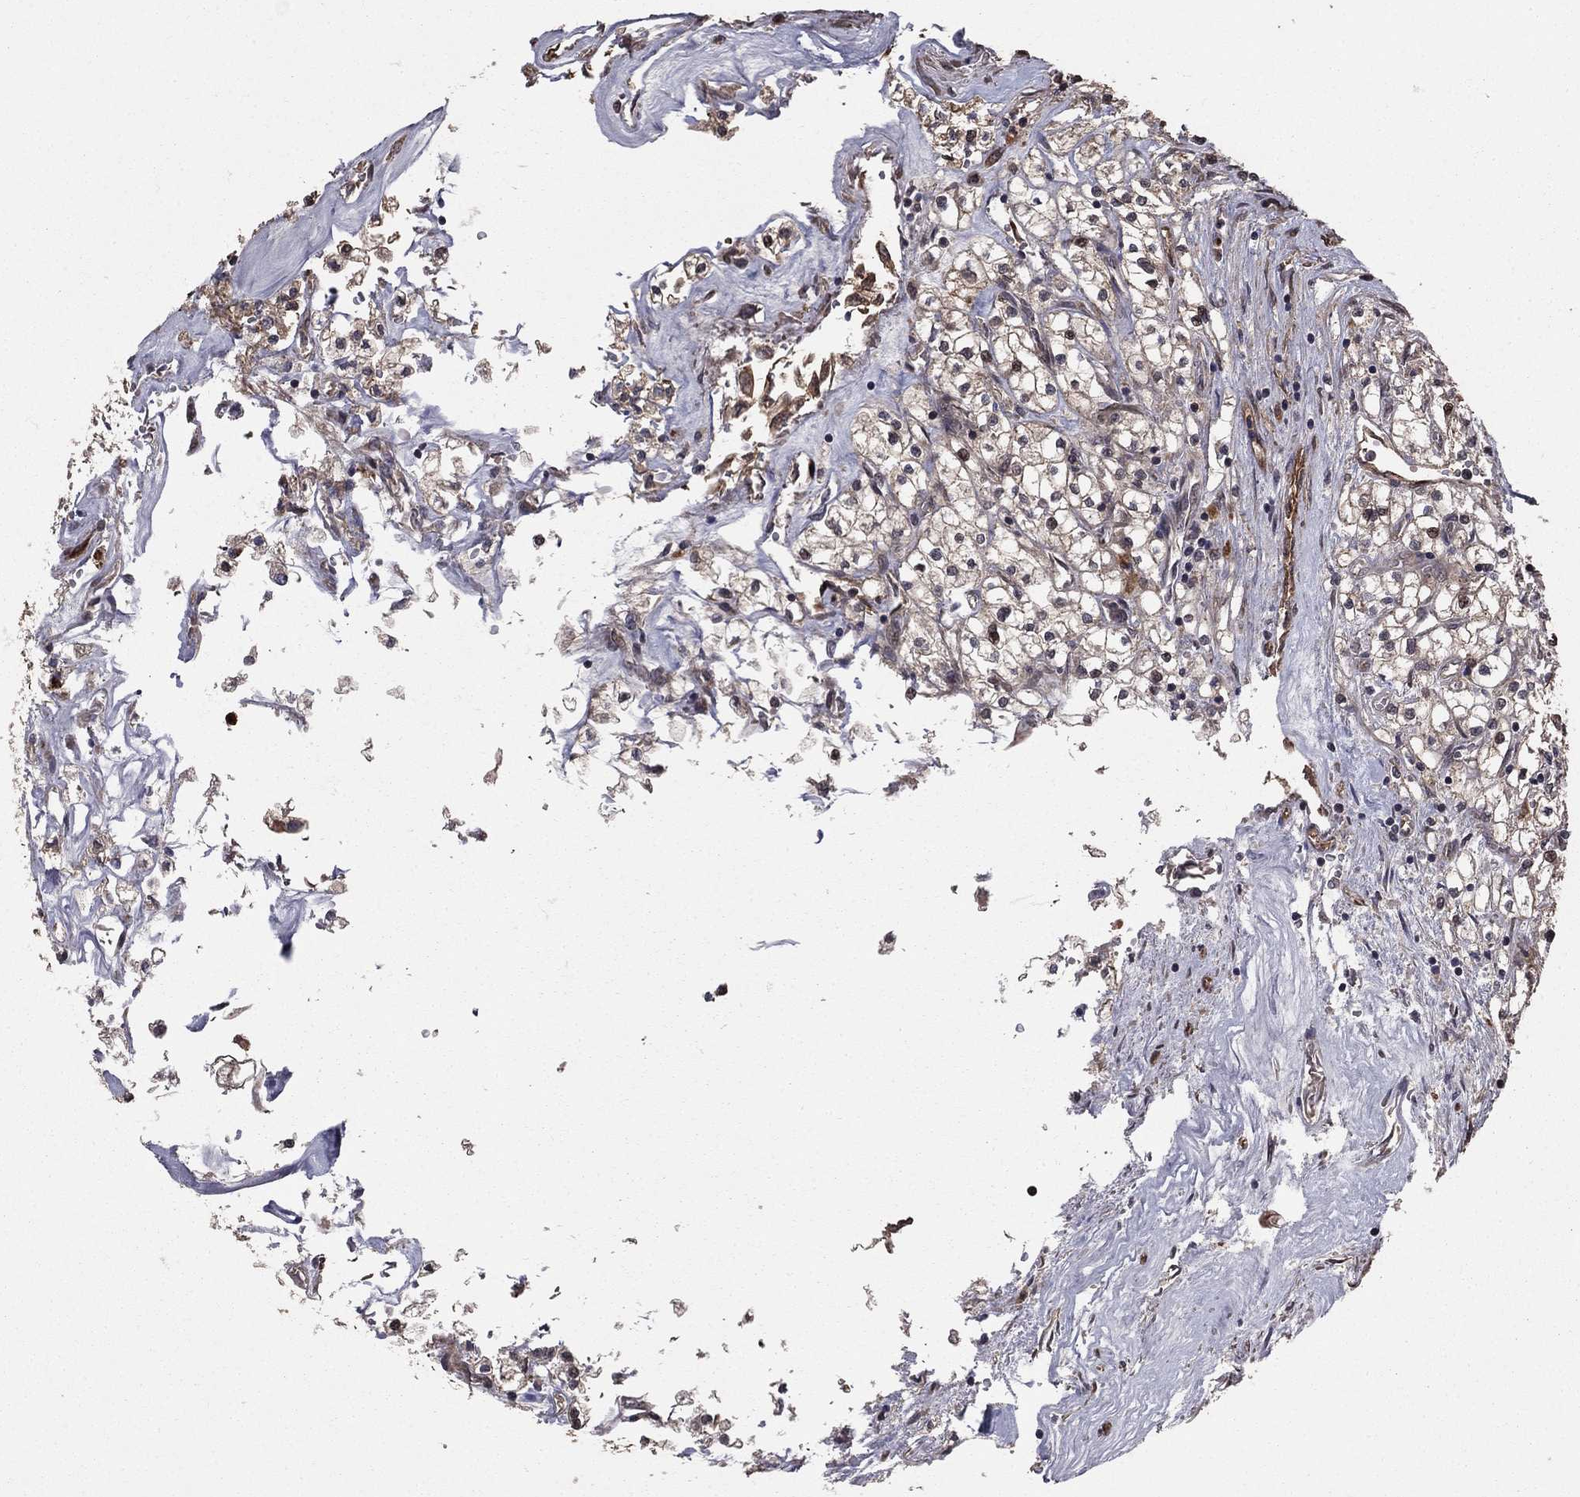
{"staining": {"intensity": "negative", "quantity": "none", "location": "none"}, "tissue": "renal cancer", "cell_type": "Tumor cells", "image_type": "cancer", "snomed": [{"axis": "morphology", "description": "Adenocarcinoma, NOS"}, {"axis": "topography", "description": "Kidney"}], "caption": "Histopathology image shows no significant protein expression in tumor cells of adenocarcinoma (renal).", "gene": "GYG1", "patient": {"sex": "male", "age": 80}}